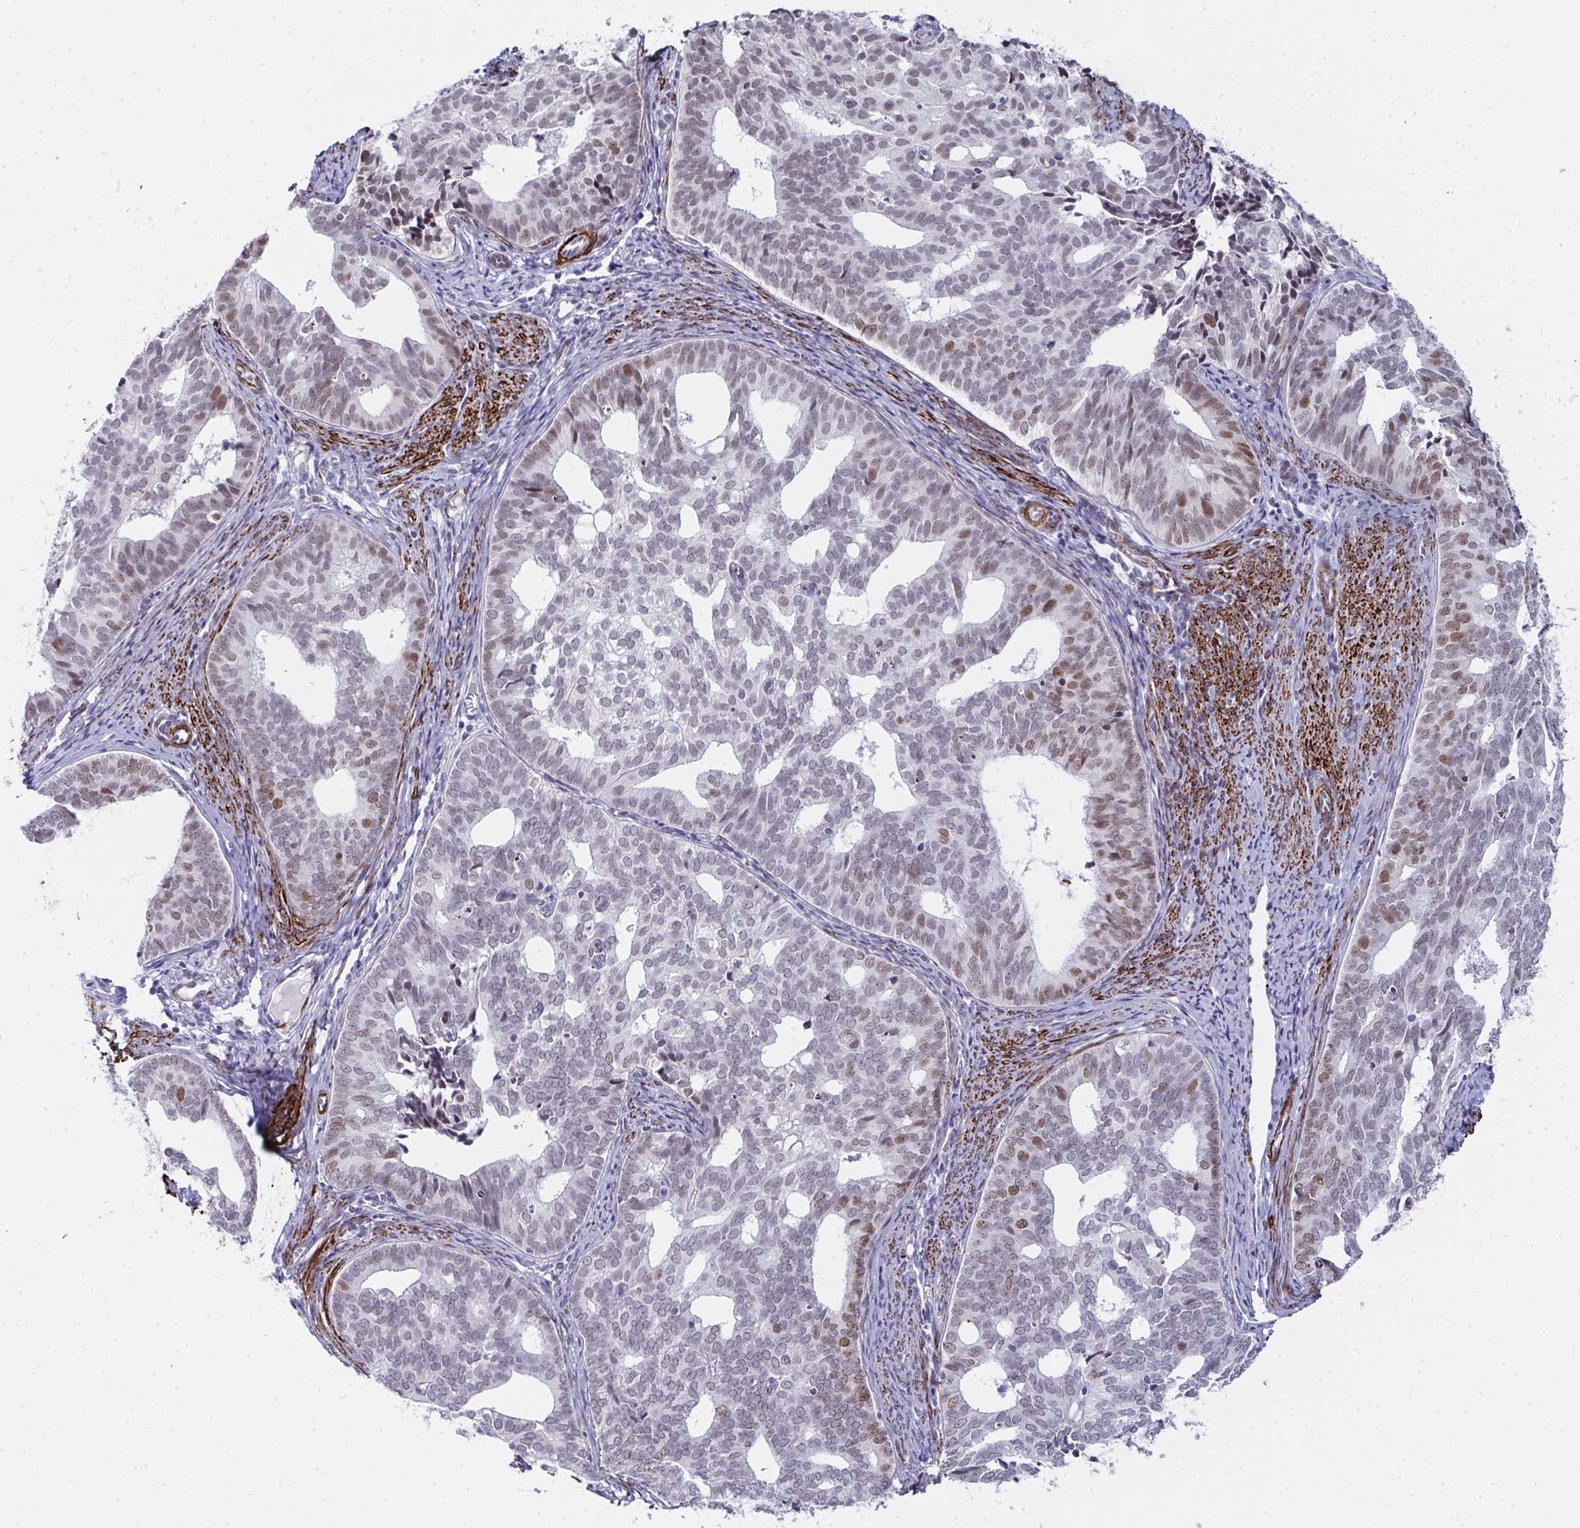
{"staining": {"intensity": "moderate", "quantity": "<25%", "location": "nuclear"}, "tissue": "endometrial cancer", "cell_type": "Tumor cells", "image_type": "cancer", "snomed": [{"axis": "morphology", "description": "Adenocarcinoma, NOS"}, {"axis": "topography", "description": "Endometrium"}], "caption": "Brown immunohistochemical staining in human endometrial cancer (adenocarcinoma) exhibits moderate nuclear positivity in approximately <25% of tumor cells.", "gene": "GINS2", "patient": {"sex": "female", "age": 75}}